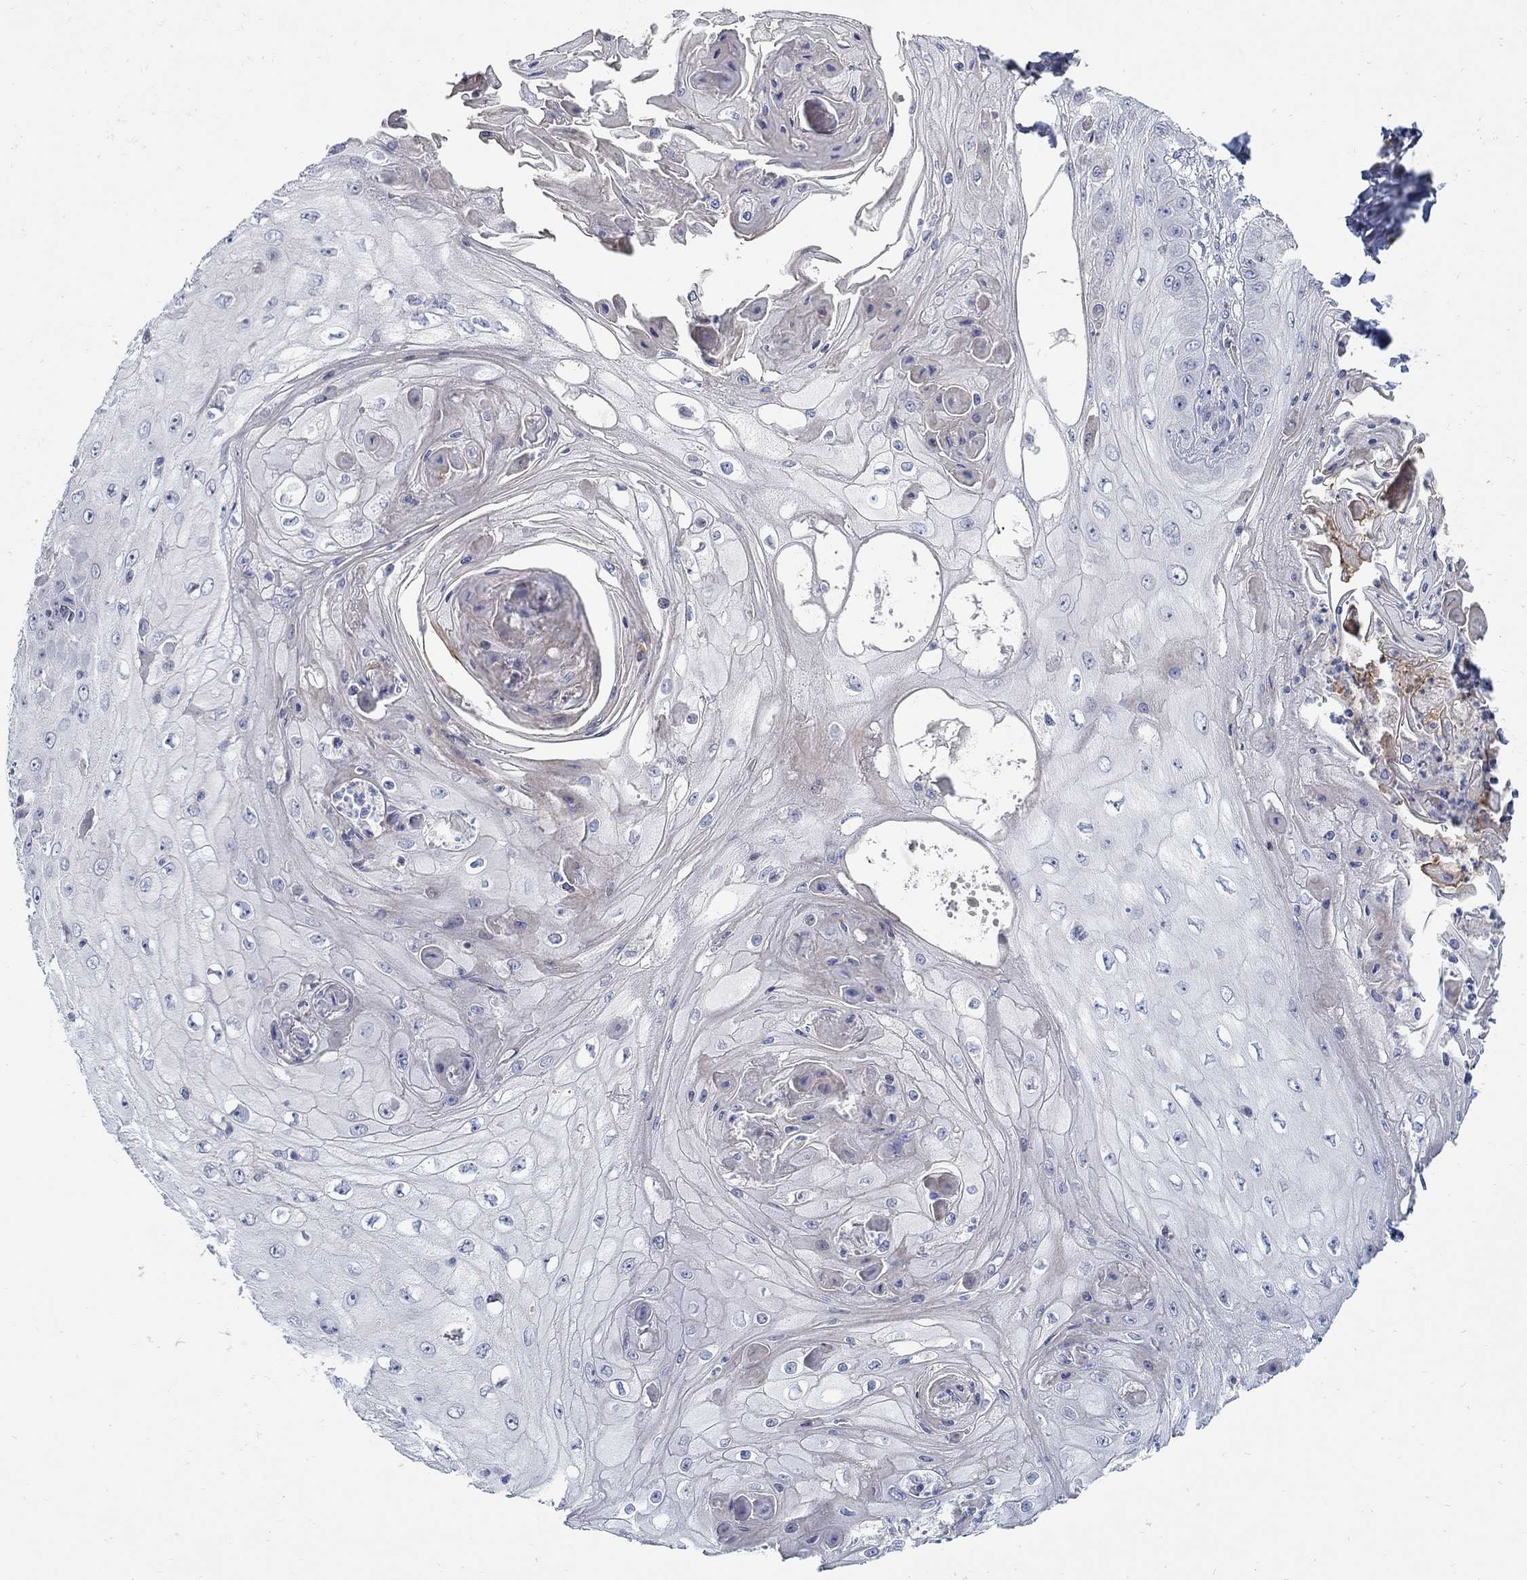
{"staining": {"intensity": "negative", "quantity": "none", "location": "none"}, "tissue": "skin cancer", "cell_type": "Tumor cells", "image_type": "cancer", "snomed": [{"axis": "morphology", "description": "Squamous cell carcinoma, NOS"}, {"axis": "topography", "description": "Skin"}], "caption": "The immunohistochemistry (IHC) photomicrograph has no significant expression in tumor cells of skin cancer tissue.", "gene": "ANO7", "patient": {"sex": "male", "age": 70}}